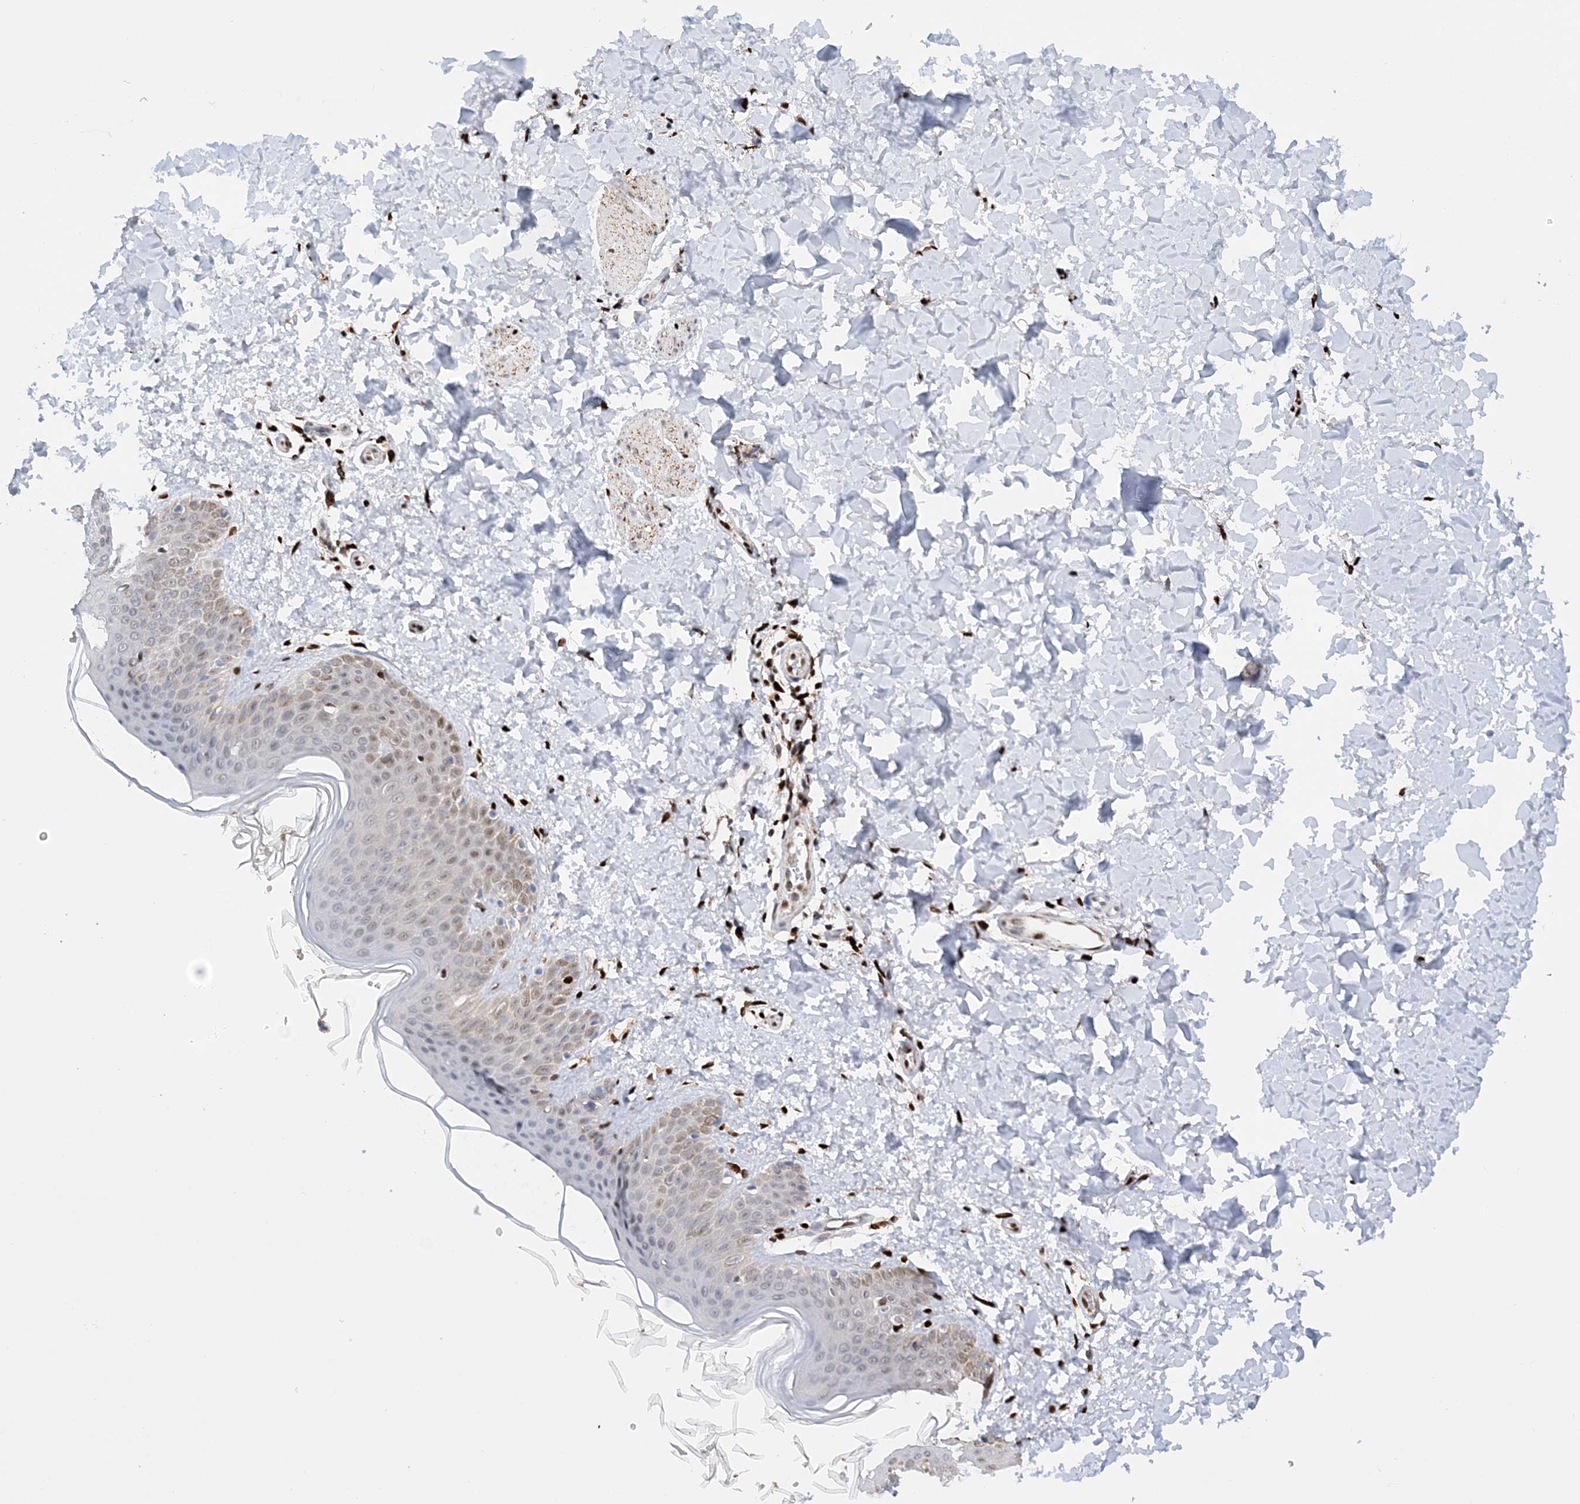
{"staining": {"intensity": "strong", "quantity": ">75%", "location": "nuclear"}, "tissue": "skin", "cell_type": "Fibroblasts", "image_type": "normal", "snomed": [{"axis": "morphology", "description": "Normal tissue, NOS"}, {"axis": "topography", "description": "Skin"}], "caption": "Immunohistochemistry (IHC) of normal human skin reveals high levels of strong nuclear staining in about >75% of fibroblasts. (brown staining indicates protein expression, while blue staining denotes nuclei).", "gene": "NIT2", "patient": {"sex": "male", "age": 36}}